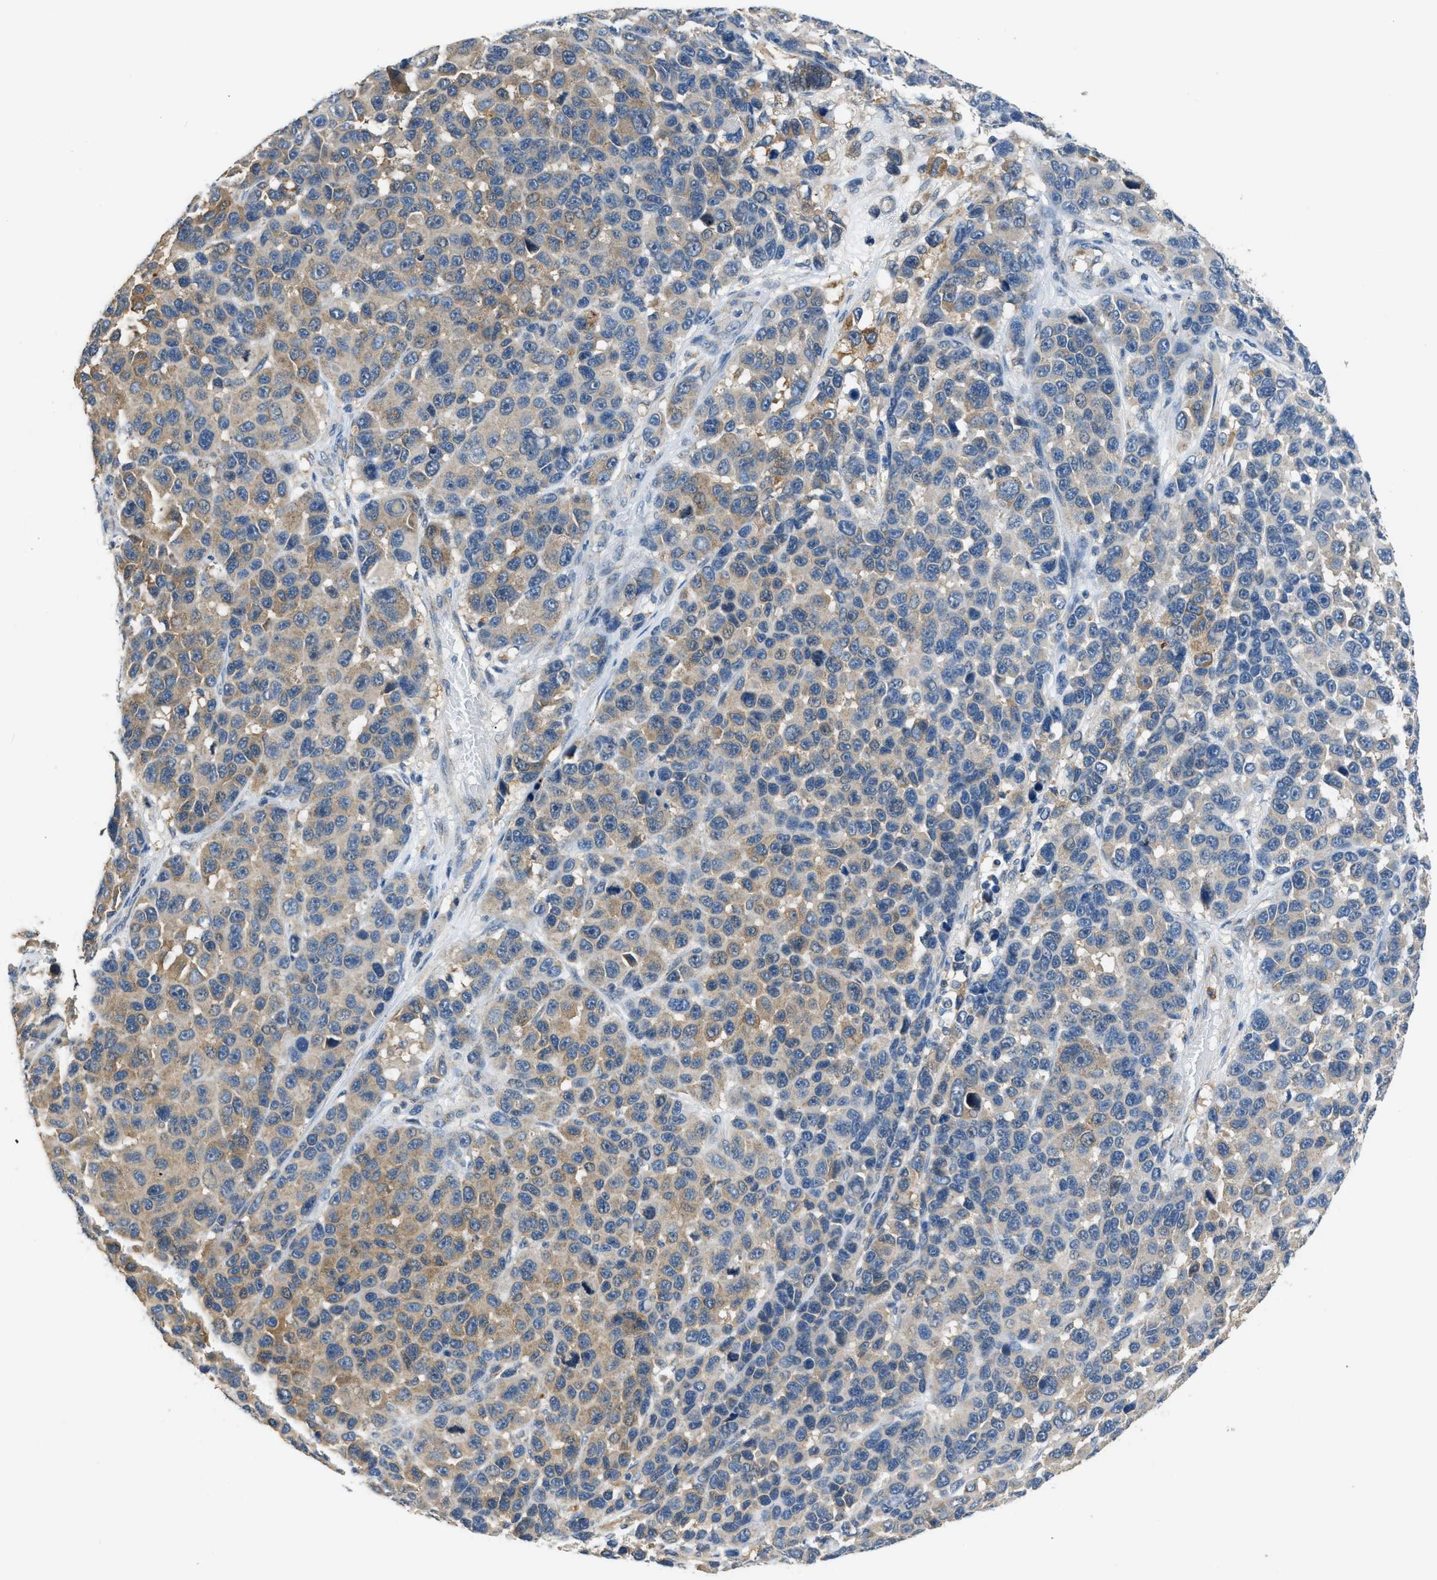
{"staining": {"intensity": "weak", "quantity": "25%-75%", "location": "cytoplasmic/membranous"}, "tissue": "melanoma", "cell_type": "Tumor cells", "image_type": "cancer", "snomed": [{"axis": "morphology", "description": "Malignant melanoma, NOS"}, {"axis": "topography", "description": "Skin"}], "caption": "Immunohistochemical staining of melanoma reveals weak cytoplasmic/membranous protein expression in approximately 25%-75% of tumor cells. Ihc stains the protein in brown and the nuclei are stained blue.", "gene": "TOMM34", "patient": {"sex": "male", "age": 53}}